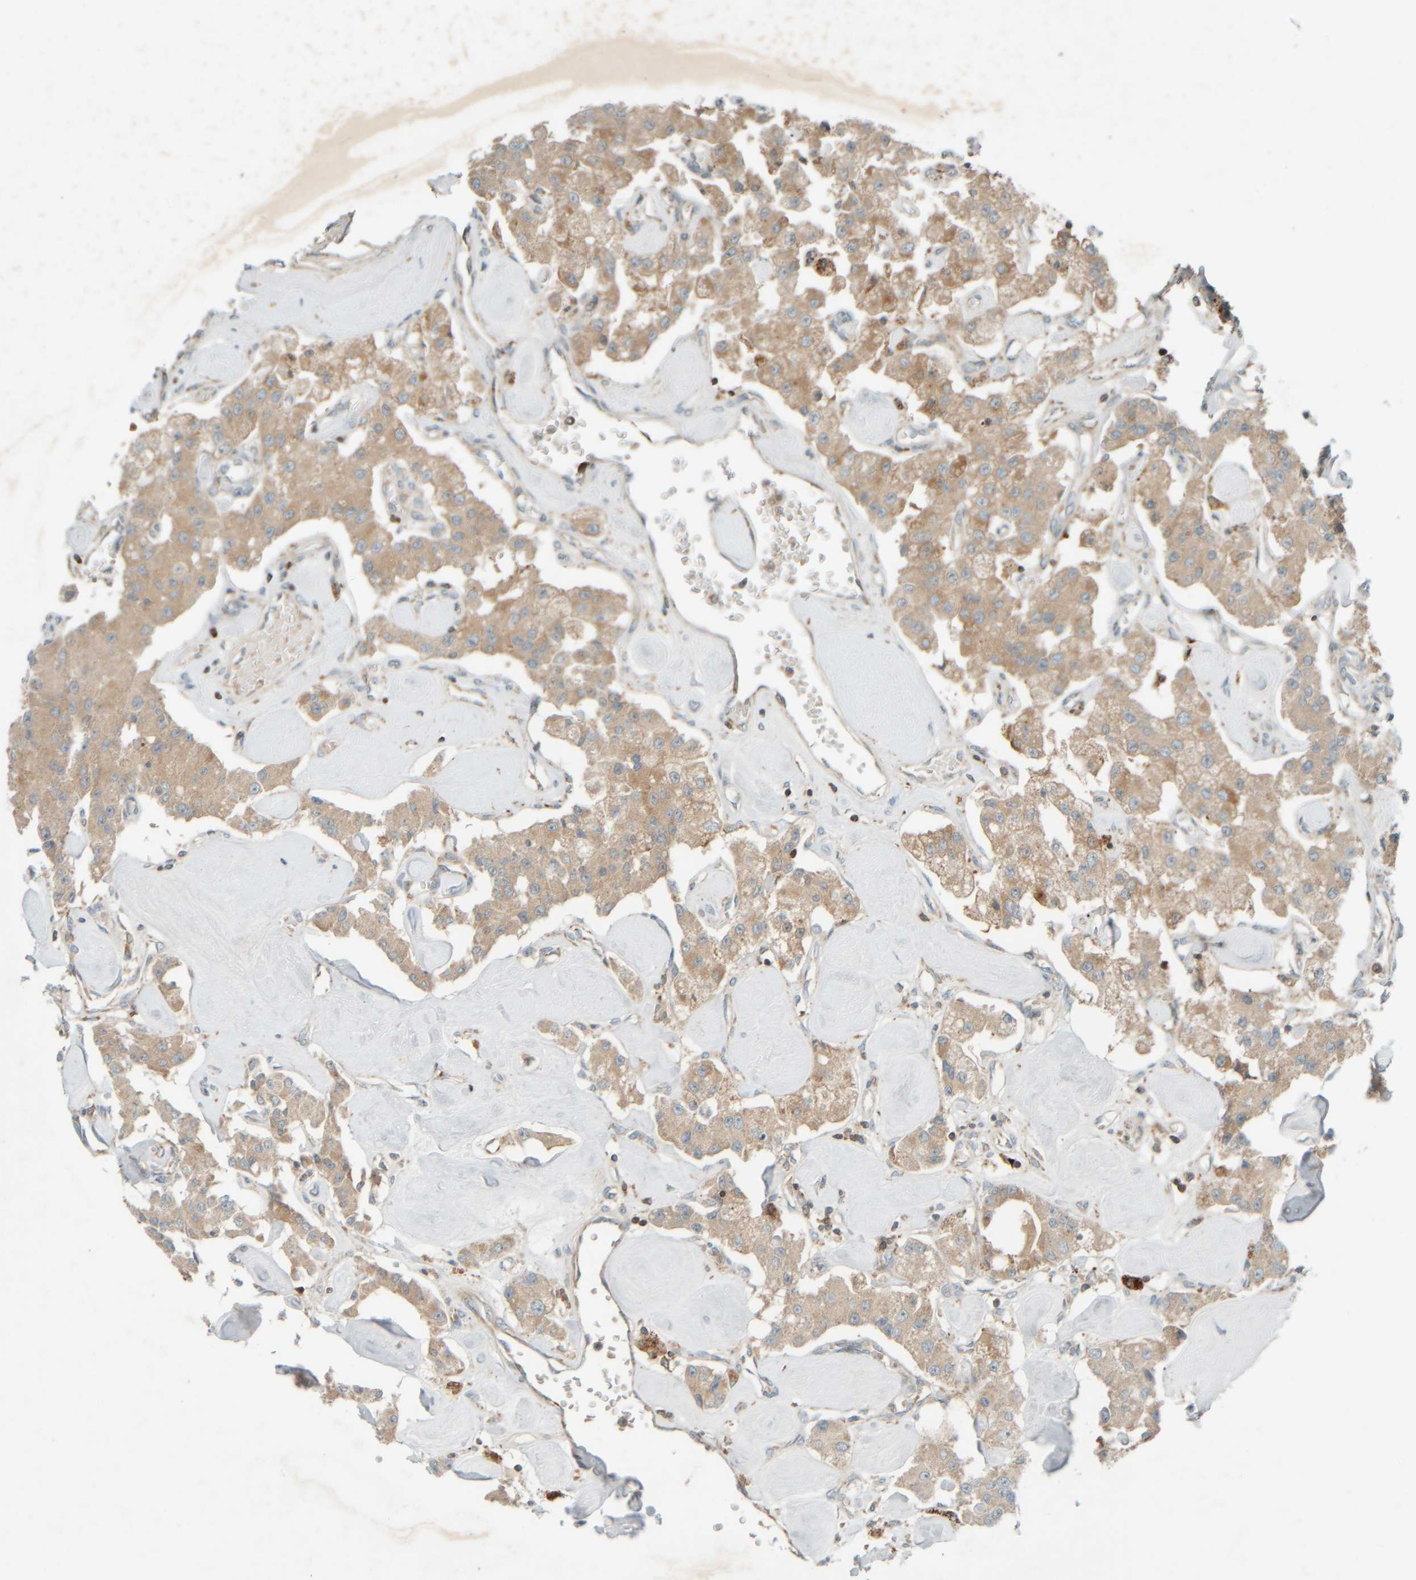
{"staining": {"intensity": "moderate", "quantity": ">75%", "location": "cytoplasmic/membranous"}, "tissue": "carcinoid", "cell_type": "Tumor cells", "image_type": "cancer", "snomed": [{"axis": "morphology", "description": "Carcinoid, malignant, NOS"}, {"axis": "topography", "description": "Pancreas"}], "caption": "There is medium levels of moderate cytoplasmic/membranous expression in tumor cells of carcinoid (malignant), as demonstrated by immunohistochemical staining (brown color).", "gene": "SPAG5", "patient": {"sex": "male", "age": 41}}